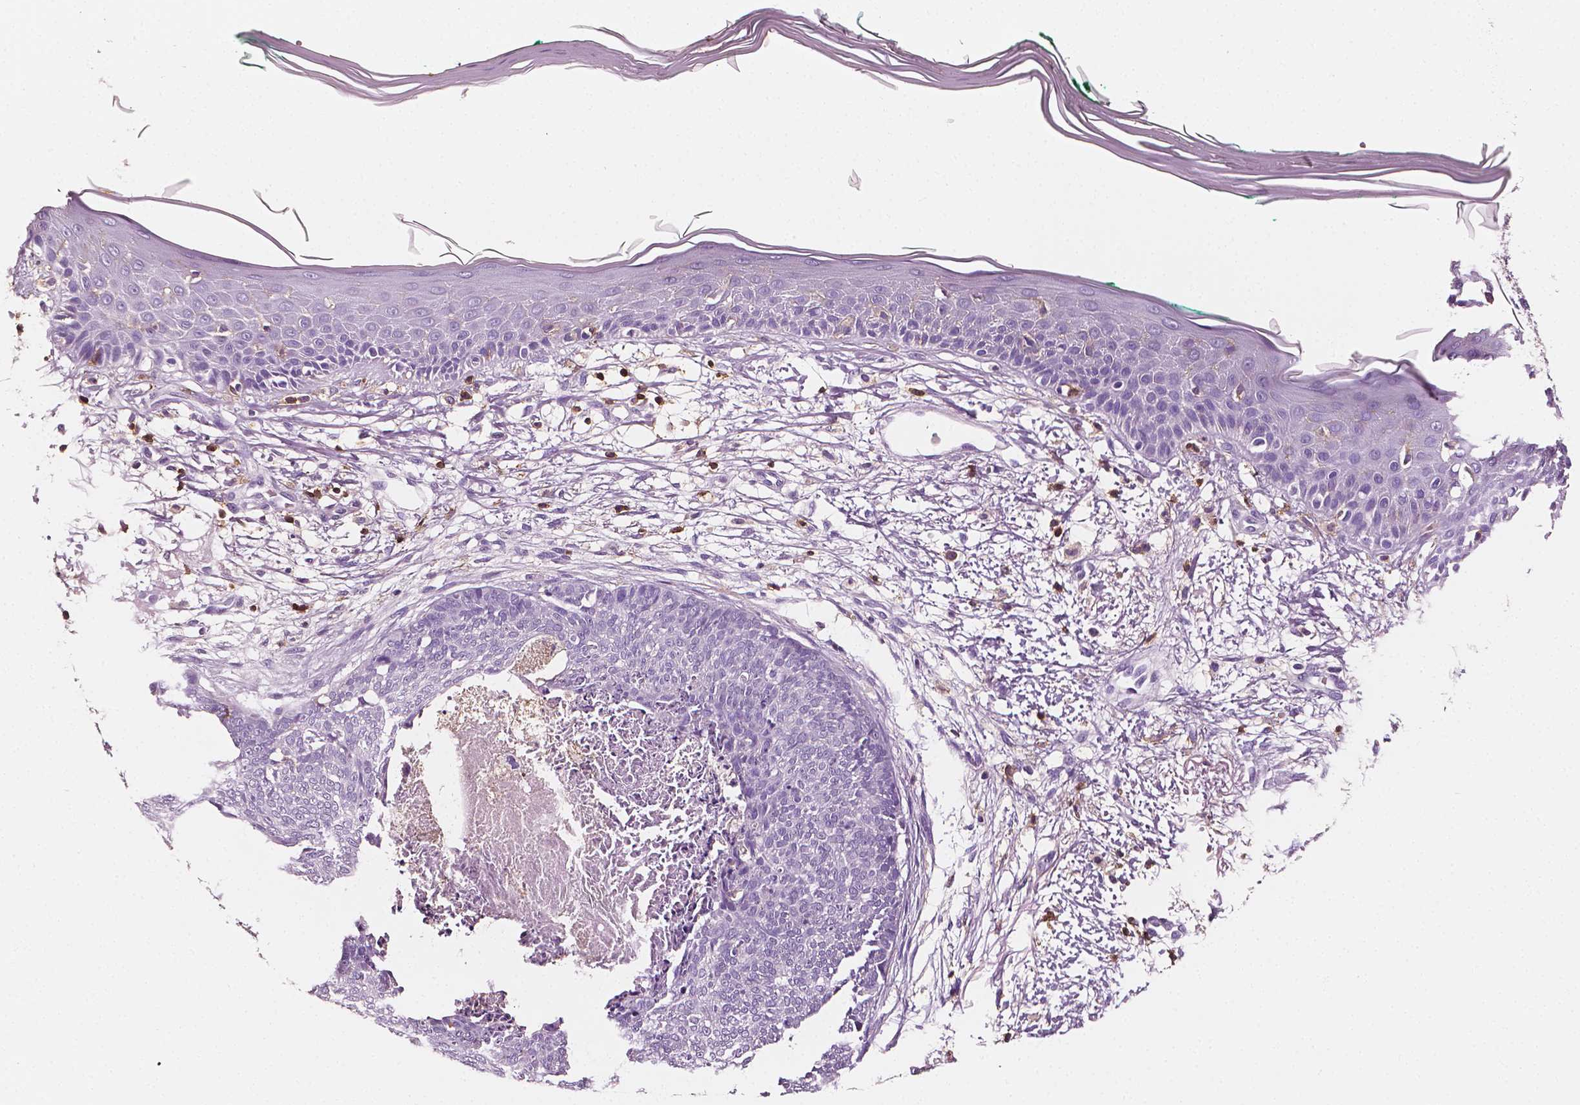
{"staining": {"intensity": "negative", "quantity": "none", "location": "none"}, "tissue": "skin cancer", "cell_type": "Tumor cells", "image_type": "cancer", "snomed": [{"axis": "morphology", "description": "Normal tissue, NOS"}, {"axis": "morphology", "description": "Basal cell carcinoma"}, {"axis": "topography", "description": "Skin"}], "caption": "Immunohistochemical staining of skin cancer shows no significant expression in tumor cells.", "gene": "PTPRC", "patient": {"sex": "male", "age": 84}}